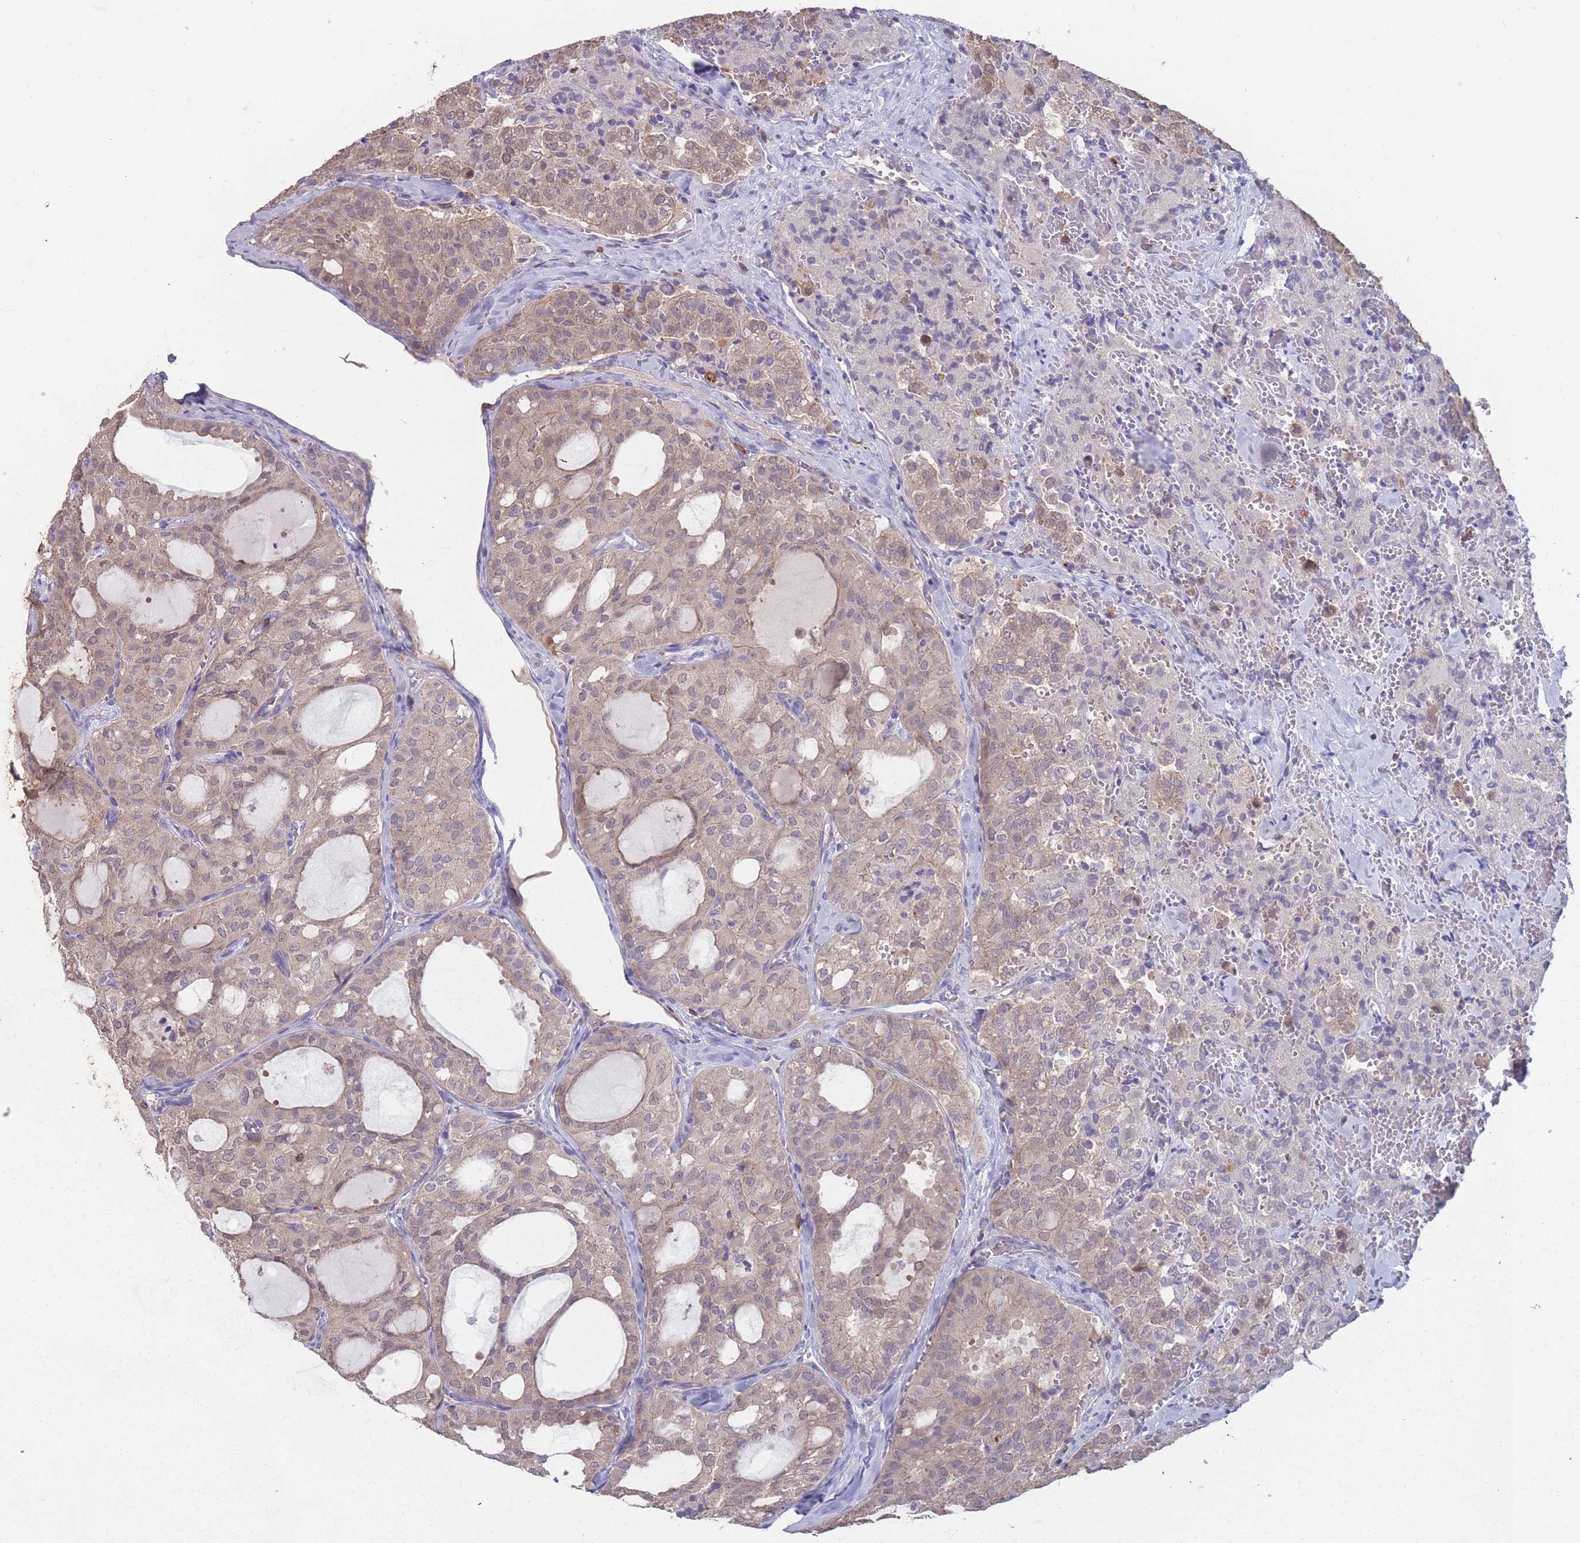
{"staining": {"intensity": "weak", "quantity": ">75%", "location": "cytoplasmic/membranous"}, "tissue": "thyroid cancer", "cell_type": "Tumor cells", "image_type": "cancer", "snomed": [{"axis": "morphology", "description": "Follicular adenoma carcinoma, NOS"}, {"axis": "topography", "description": "Thyroid gland"}], "caption": "Thyroid cancer (follicular adenoma carcinoma) stained with DAB (3,3'-diaminobenzidine) immunohistochemistry reveals low levels of weak cytoplasmic/membranous expression in approximately >75% of tumor cells.", "gene": "CD33", "patient": {"sex": "male", "age": 75}}